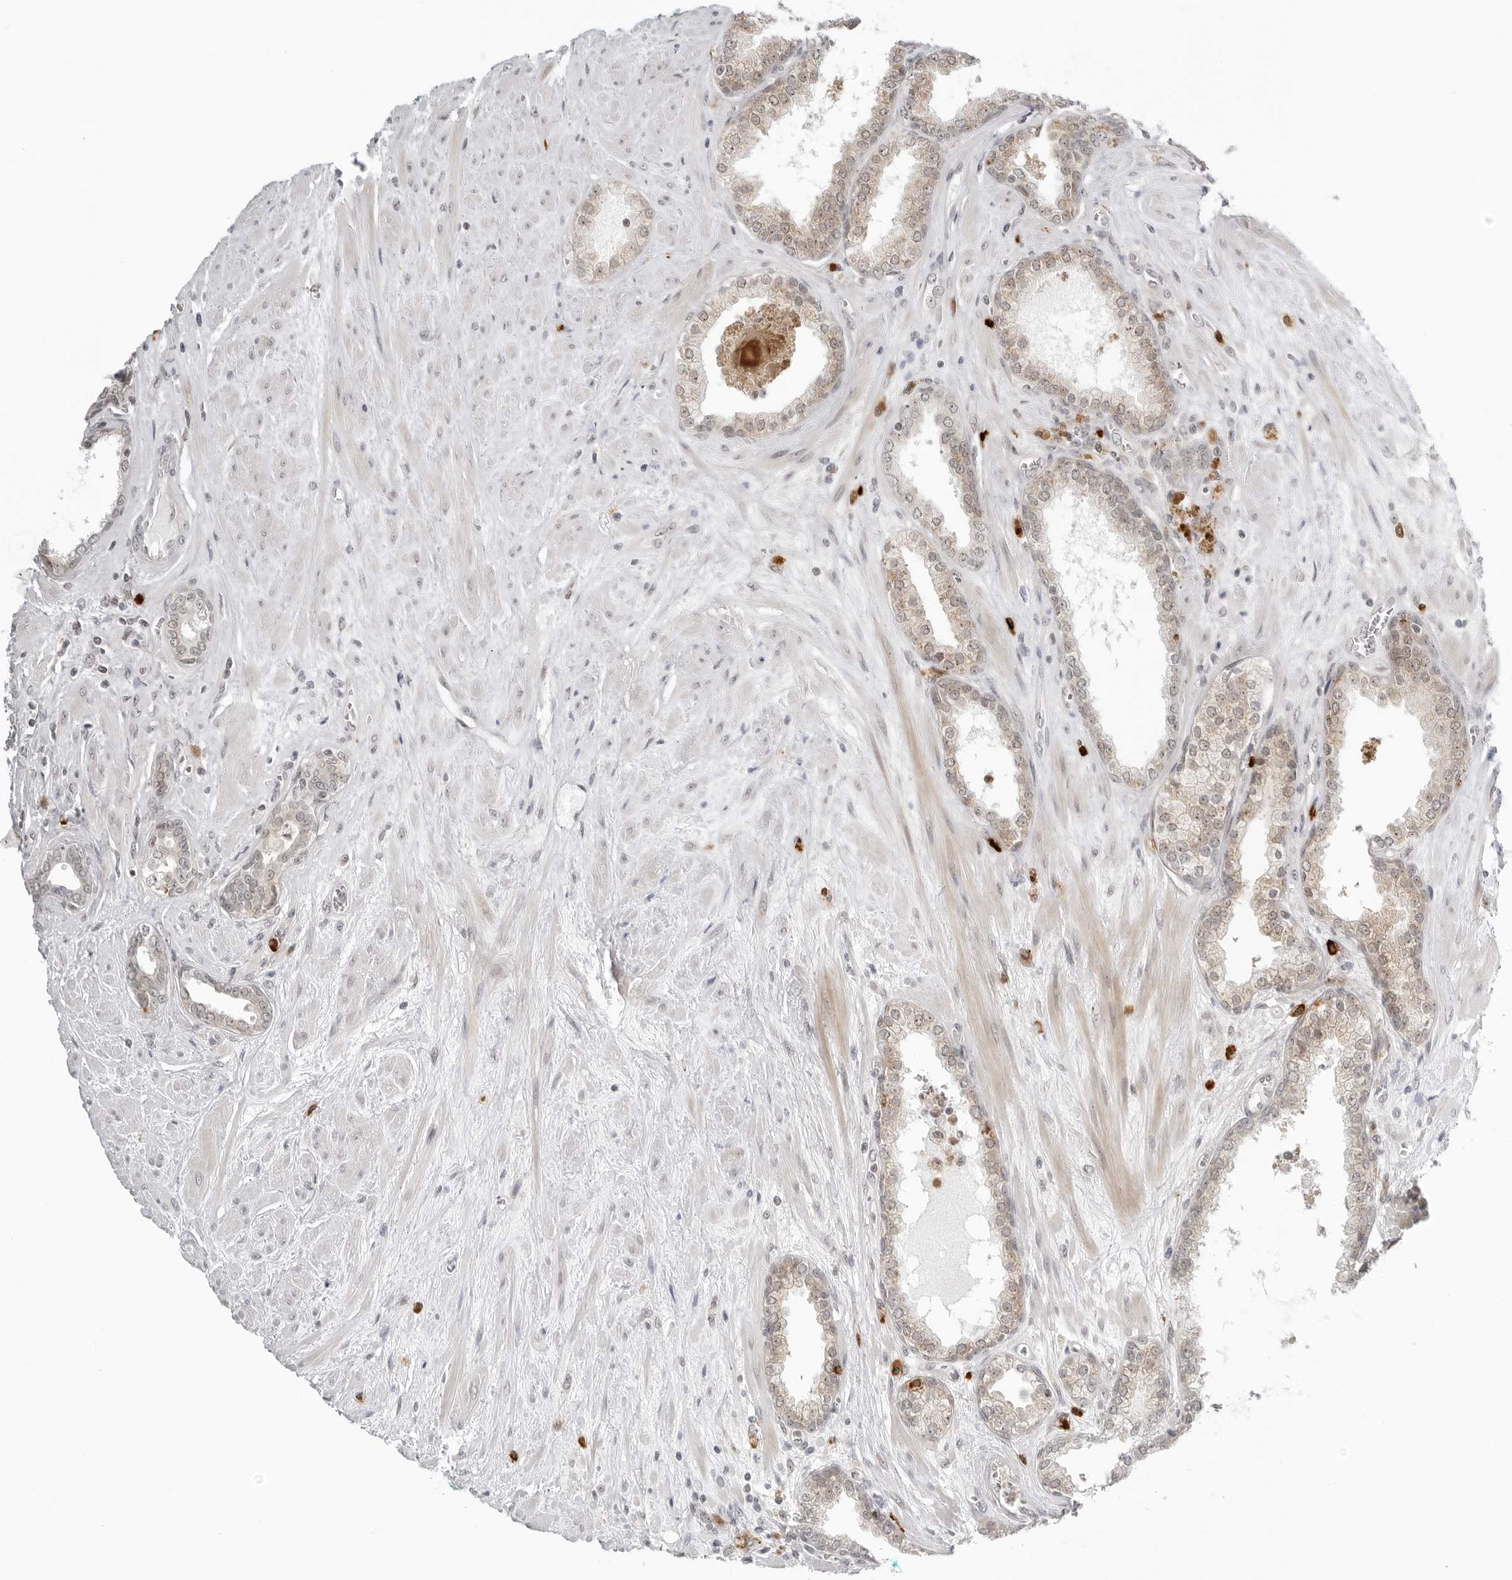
{"staining": {"intensity": "weak", "quantity": "<25%", "location": "cytoplasmic/membranous,nuclear"}, "tissue": "prostate cancer", "cell_type": "Tumor cells", "image_type": "cancer", "snomed": [{"axis": "morphology", "description": "Adenocarcinoma, Low grade"}, {"axis": "topography", "description": "Prostate"}], "caption": "An immunohistochemistry (IHC) image of low-grade adenocarcinoma (prostate) is shown. There is no staining in tumor cells of low-grade adenocarcinoma (prostate). The staining was performed using DAB to visualize the protein expression in brown, while the nuclei were stained in blue with hematoxylin (Magnification: 20x).", "gene": "SUGCT", "patient": {"sex": "male", "age": 62}}